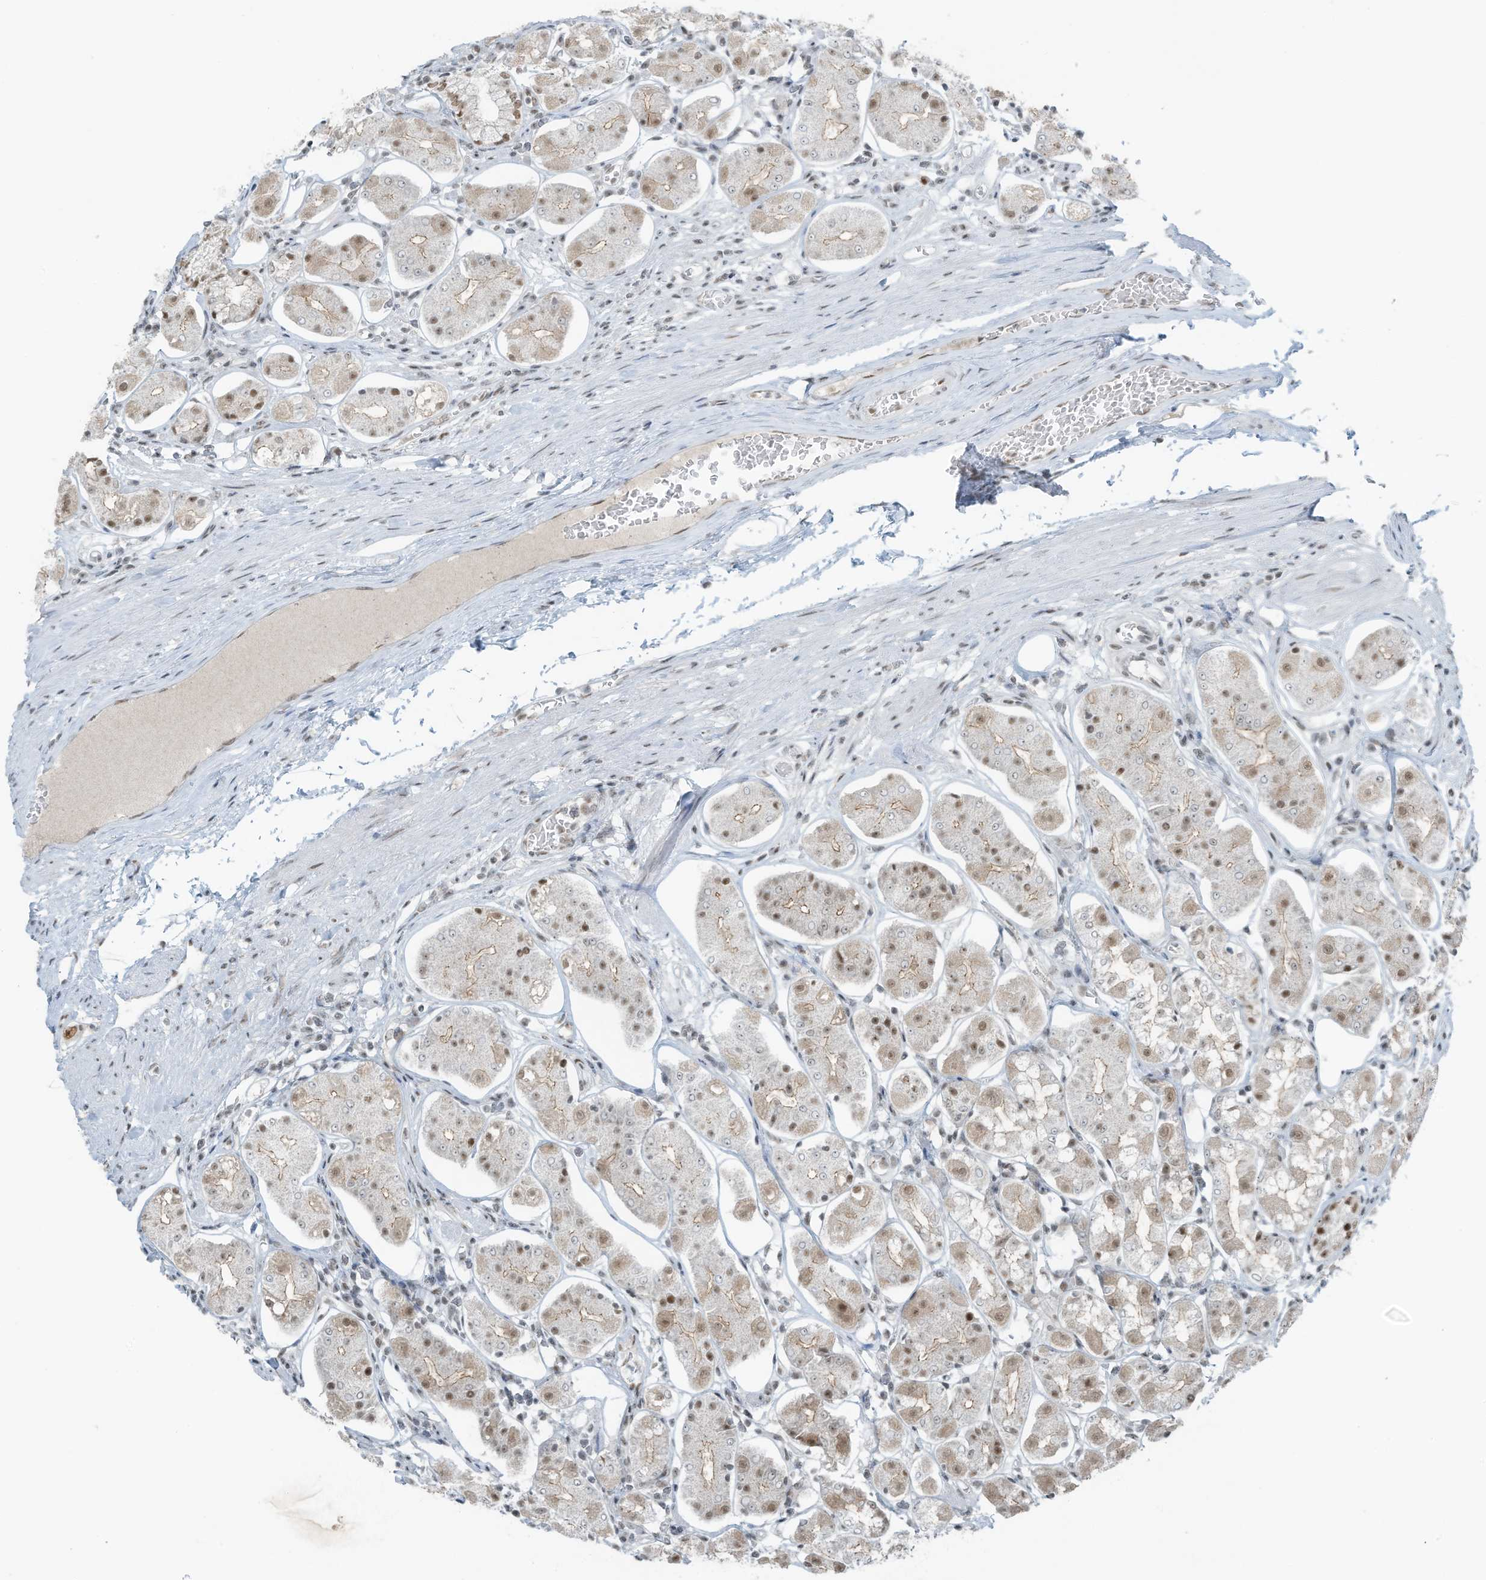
{"staining": {"intensity": "moderate", "quantity": ">75%", "location": "nuclear"}, "tissue": "stomach", "cell_type": "Glandular cells", "image_type": "normal", "snomed": [{"axis": "morphology", "description": "Normal tissue, NOS"}, {"axis": "topography", "description": "Stomach, lower"}], "caption": "IHC photomicrograph of benign stomach: human stomach stained using IHC demonstrates medium levels of moderate protein expression localized specifically in the nuclear of glandular cells, appearing as a nuclear brown color.", "gene": "WRNIP1", "patient": {"sex": "female", "age": 56}}